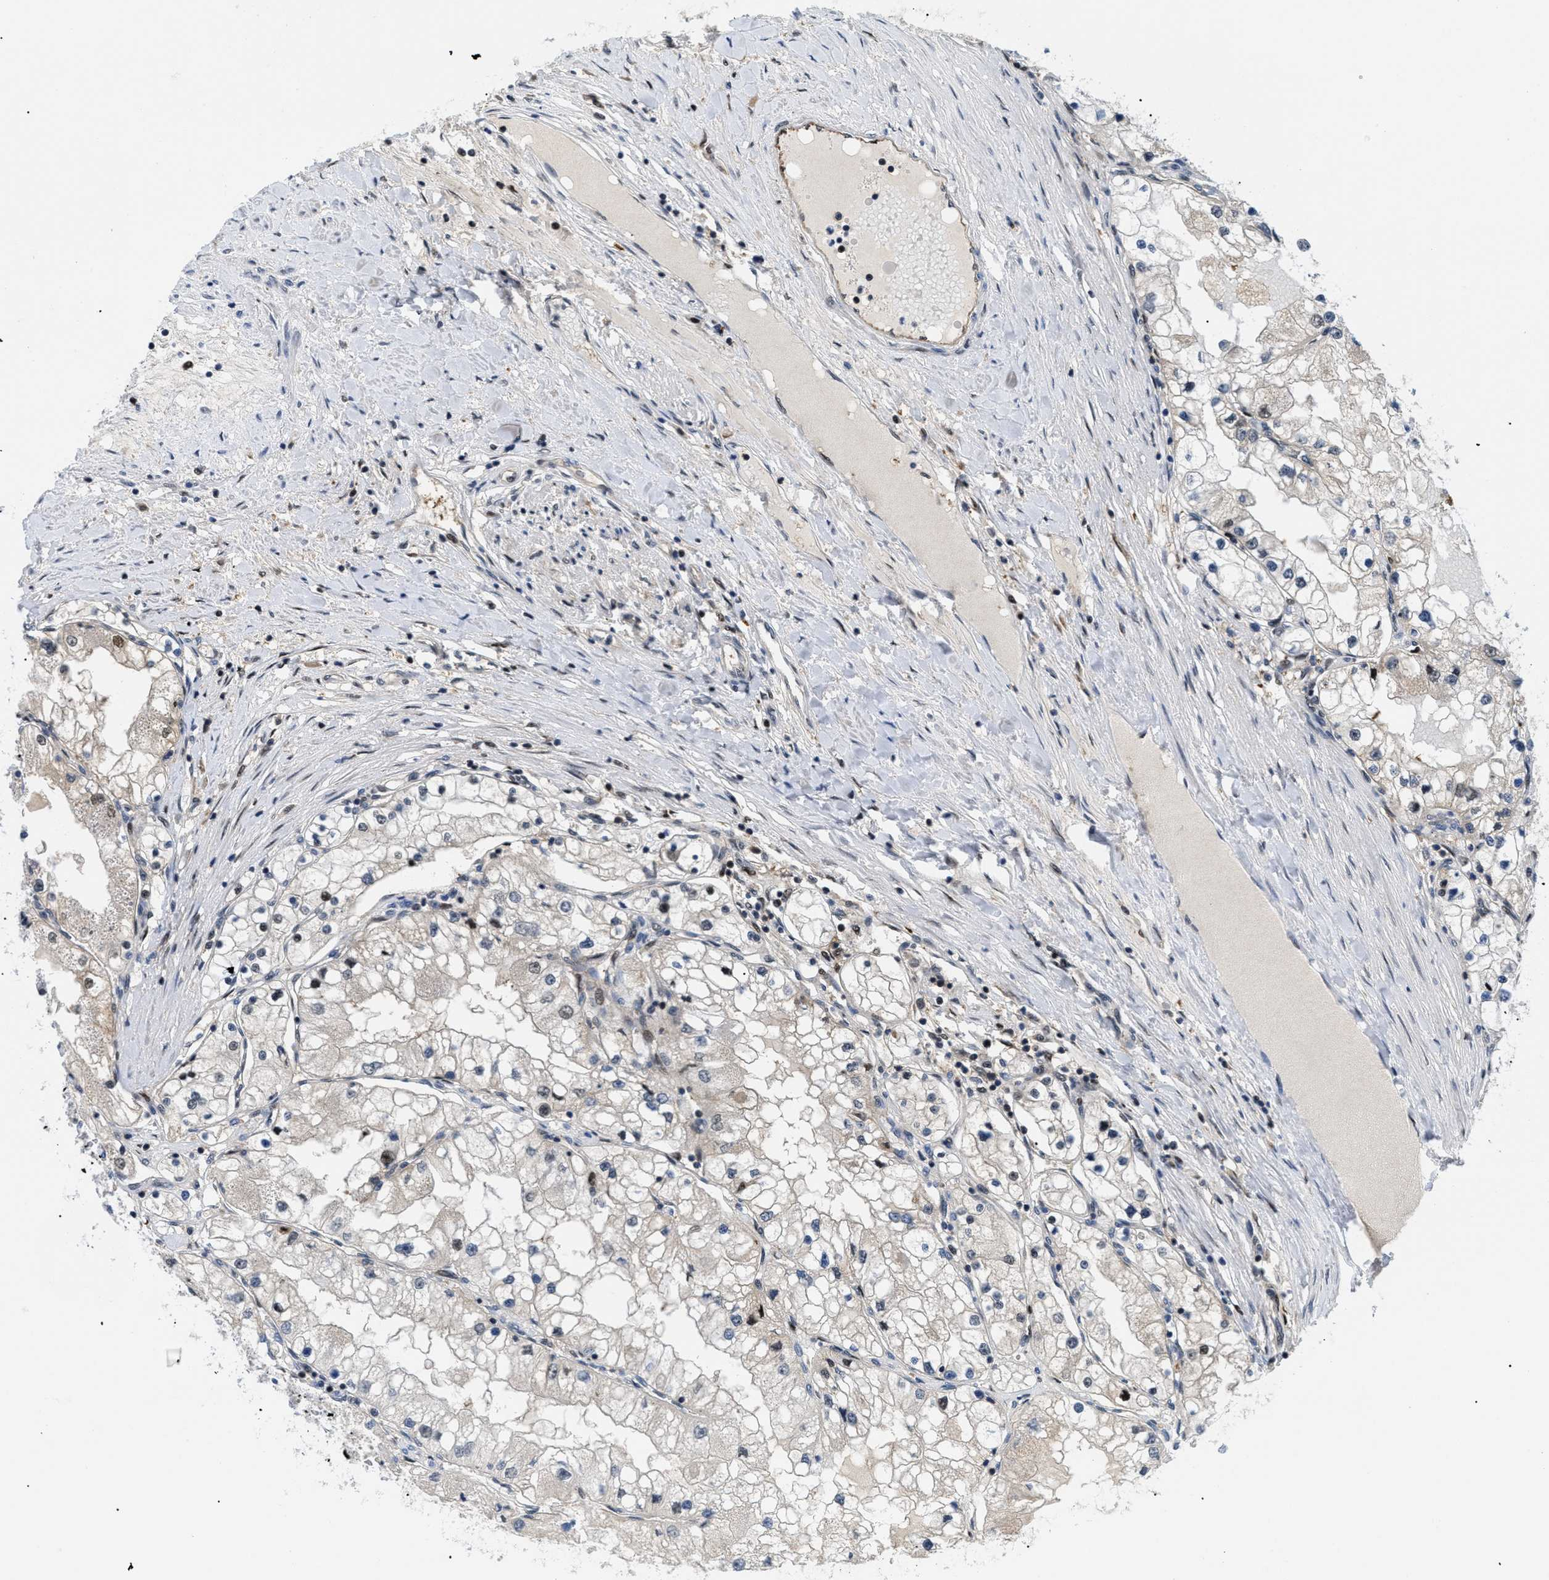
{"staining": {"intensity": "moderate", "quantity": "<25%", "location": "nuclear"}, "tissue": "renal cancer", "cell_type": "Tumor cells", "image_type": "cancer", "snomed": [{"axis": "morphology", "description": "Adenocarcinoma, NOS"}, {"axis": "topography", "description": "Kidney"}], "caption": "DAB immunohistochemical staining of human renal cancer (adenocarcinoma) shows moderate nuclear protein staining in about <25% of tumor cells. The protein is stained brown, and the nuclei are stained in blue (DAB IHC with brightfield microscopy, high magnification).", "gene": "SLC29A2", "patient": {"sex": "male", "age": 68}}